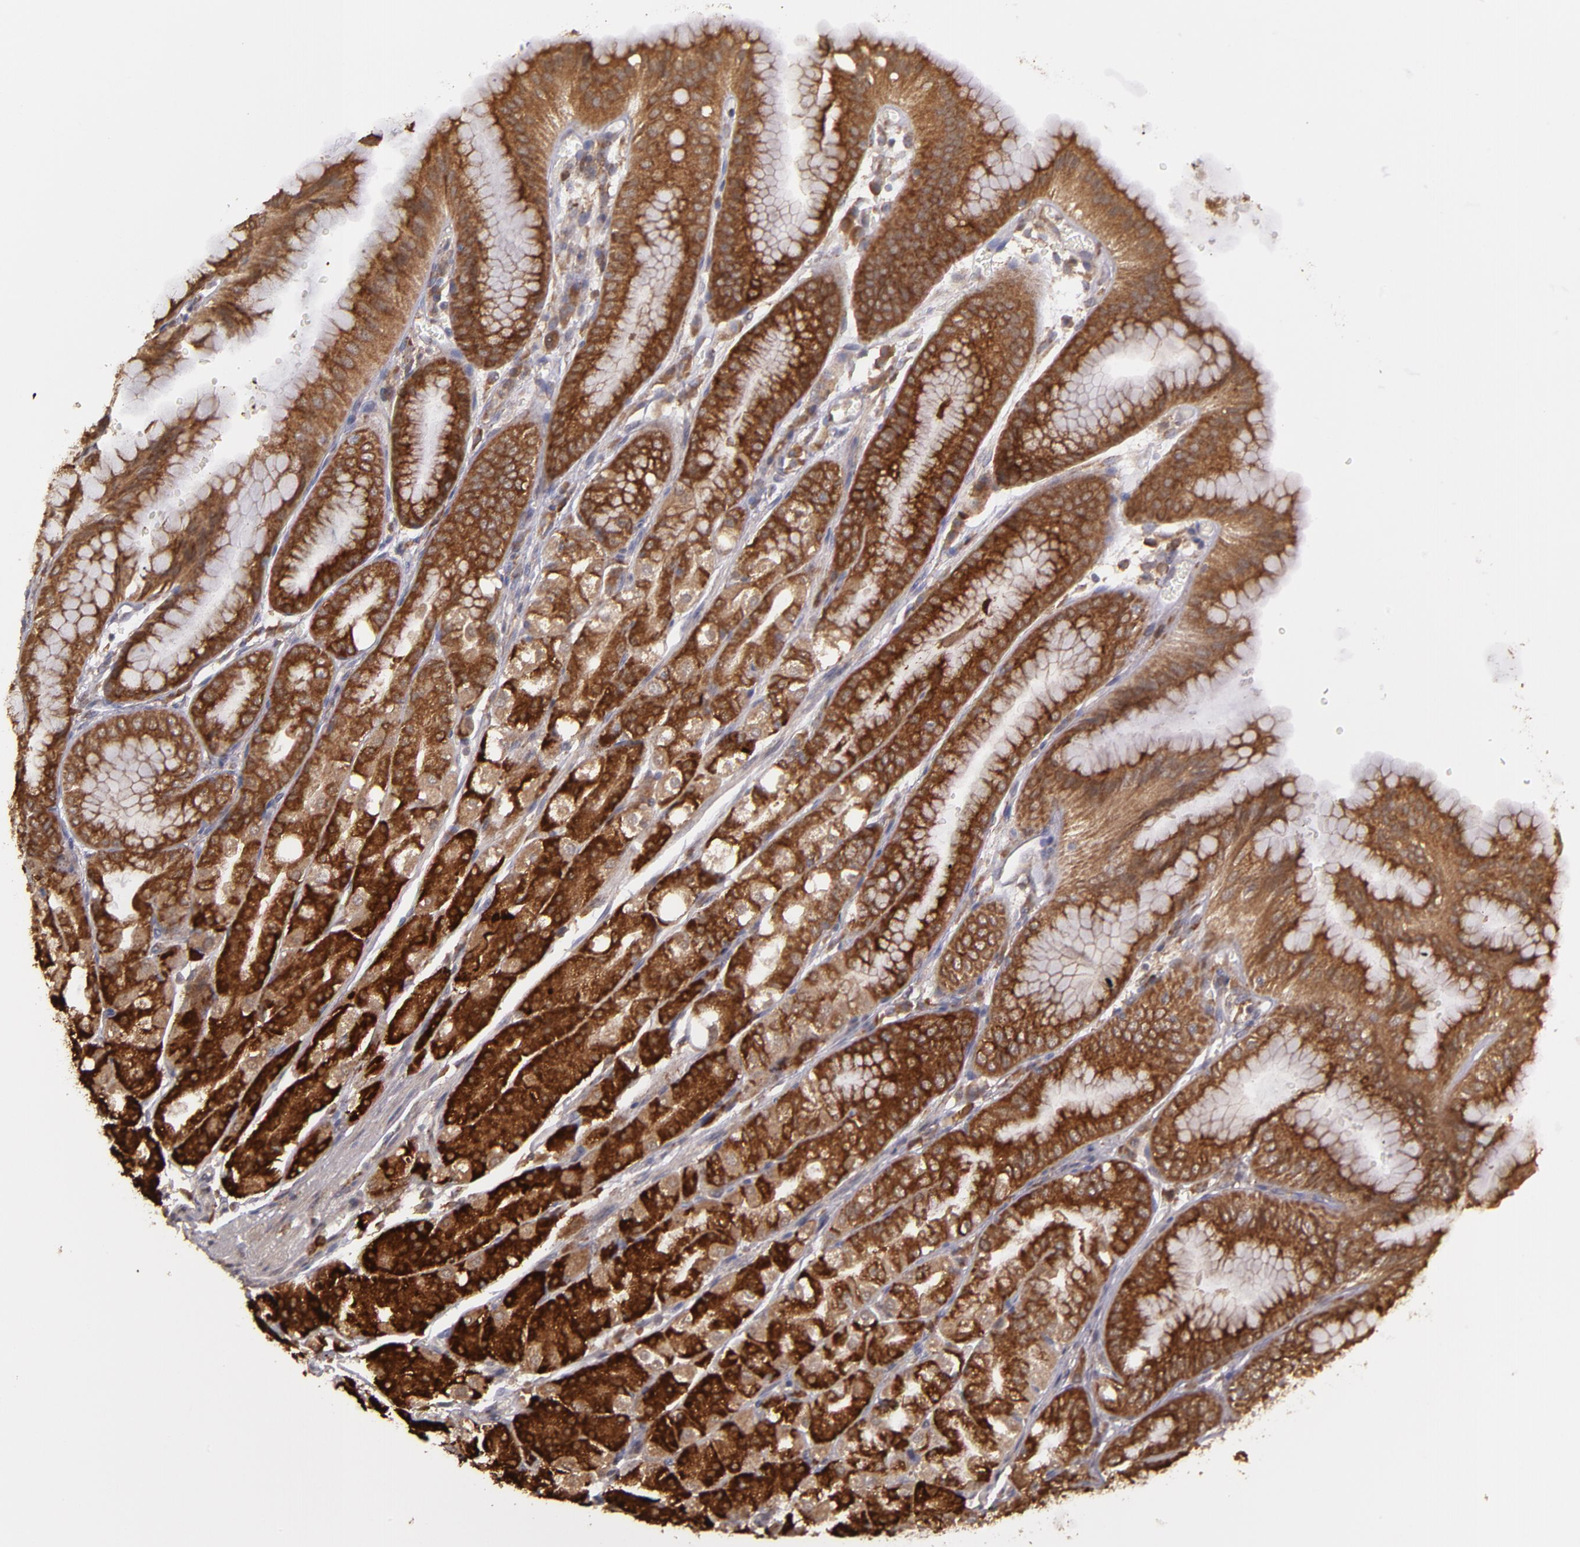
{"staining": {"intensity": "strong", "quantity": ">75%", "location": "cytoplasmic/membranous"}, "tissue": "stomach", "cell_type": "Glandular cells", "image_type": "normal", "snomed": [{"axis": "morphology", "description": "Normal tissue, NOS"}, {"axis": "topography", "description": "Stomach, lower"}], "caption": "Brown immunohistochemical staining in unremarkable stomach shows strong cytoplasmic/membranous staining in about >75% of glandular cells. (Stains: DAB in brown, nuclei in blue, Microscopy: brightfield microscopy at high magnification).", "gene": "MTHFD1", "patient": {"sex": "male", "age": 71}}